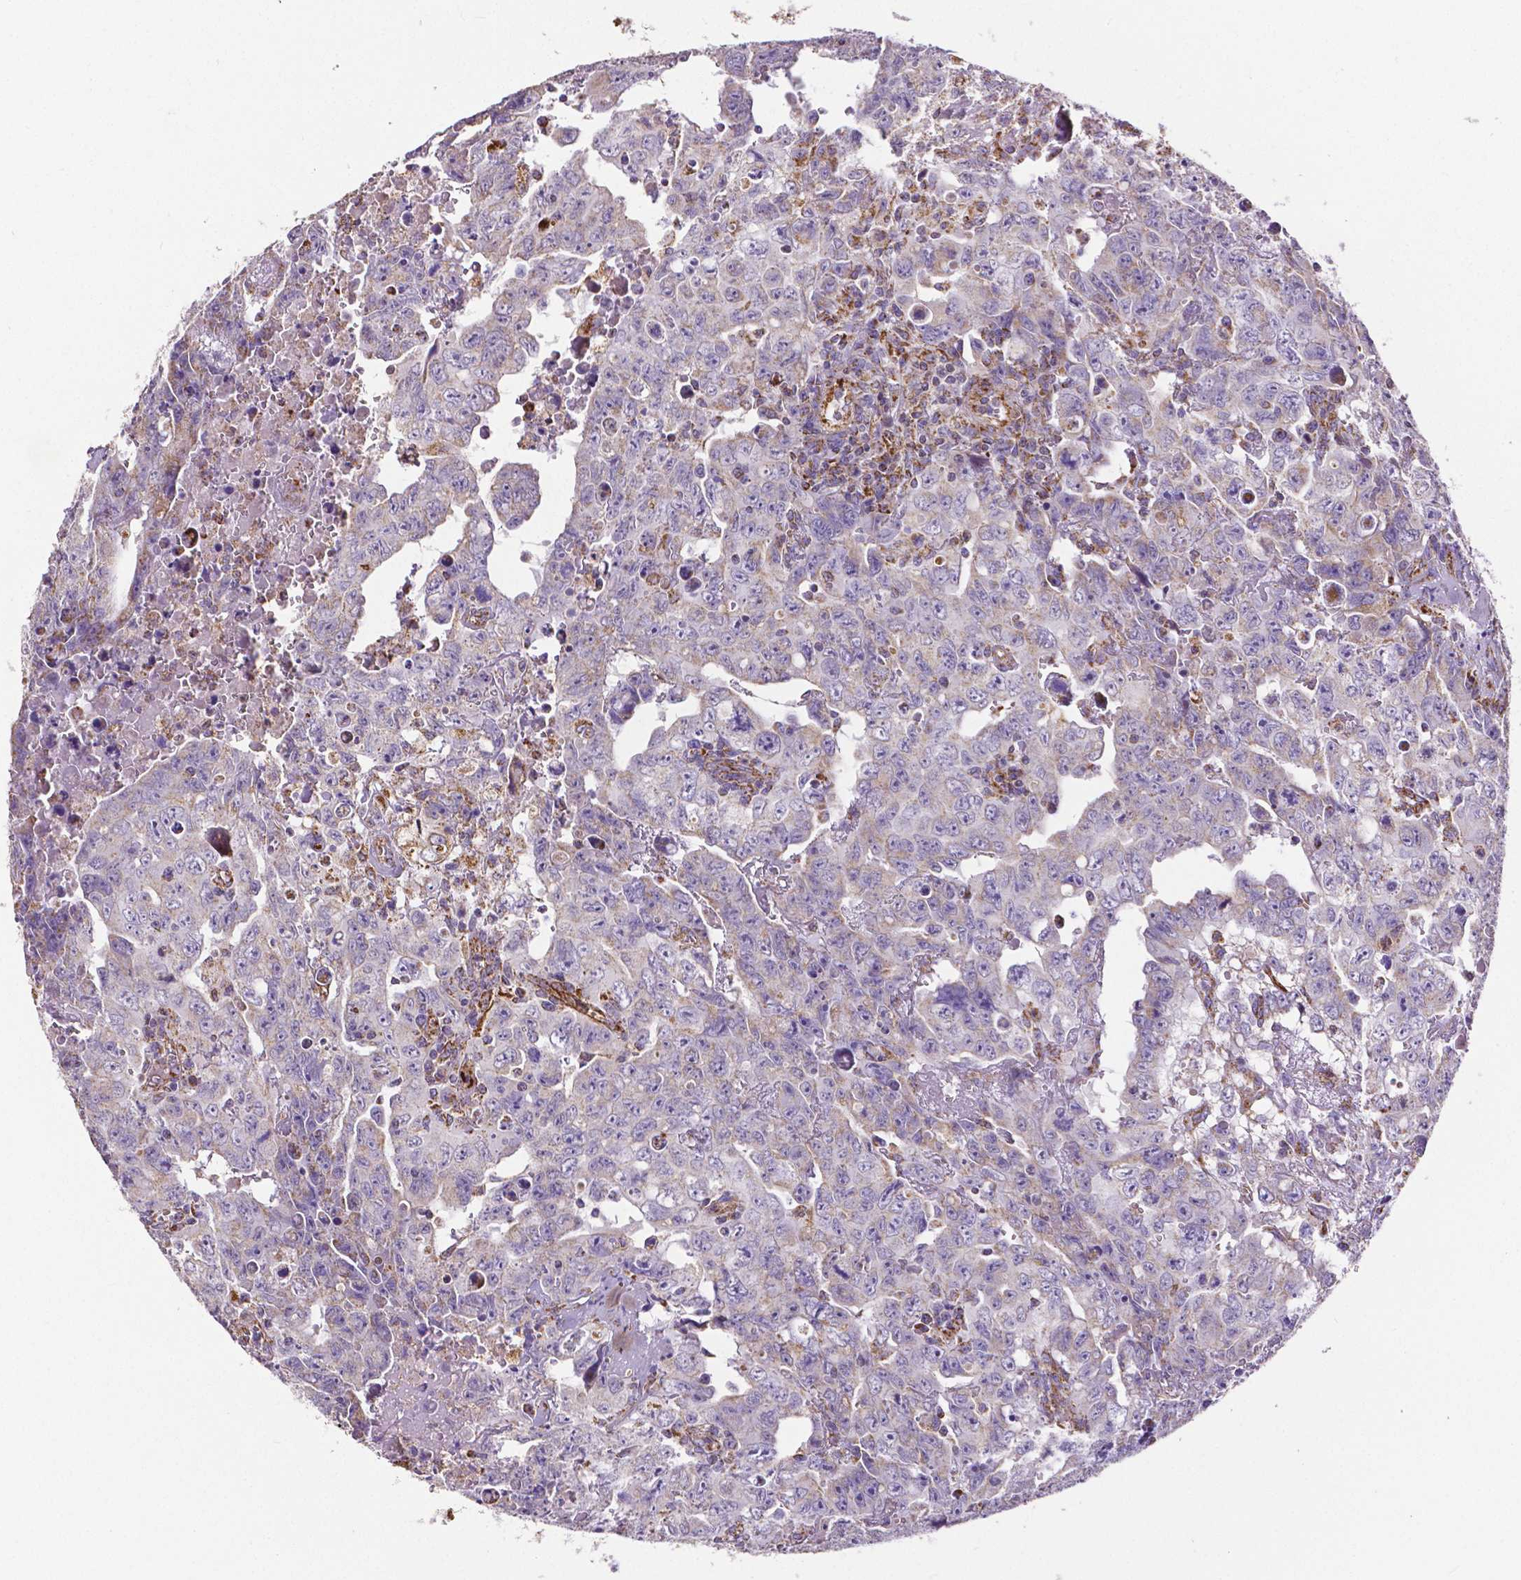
{"staining": {"intensity": "negative", "quantity": "none", "location": "none"}, "tissue": "testis cancer", "cell_type": "Tumor cells", "image_type": "cancer", "snomed": [{"axis": "morphology", "description": "Carcinoma, Embryonal, NOS"}, {"axis": "topography", "description": "Testis"}], "caption": "Immunohistochemistry (IHC) of human testis cancer shows no staining in tumor cells.", "gene": "MACC1", "patient": {"sex": "male", "age": 24}}